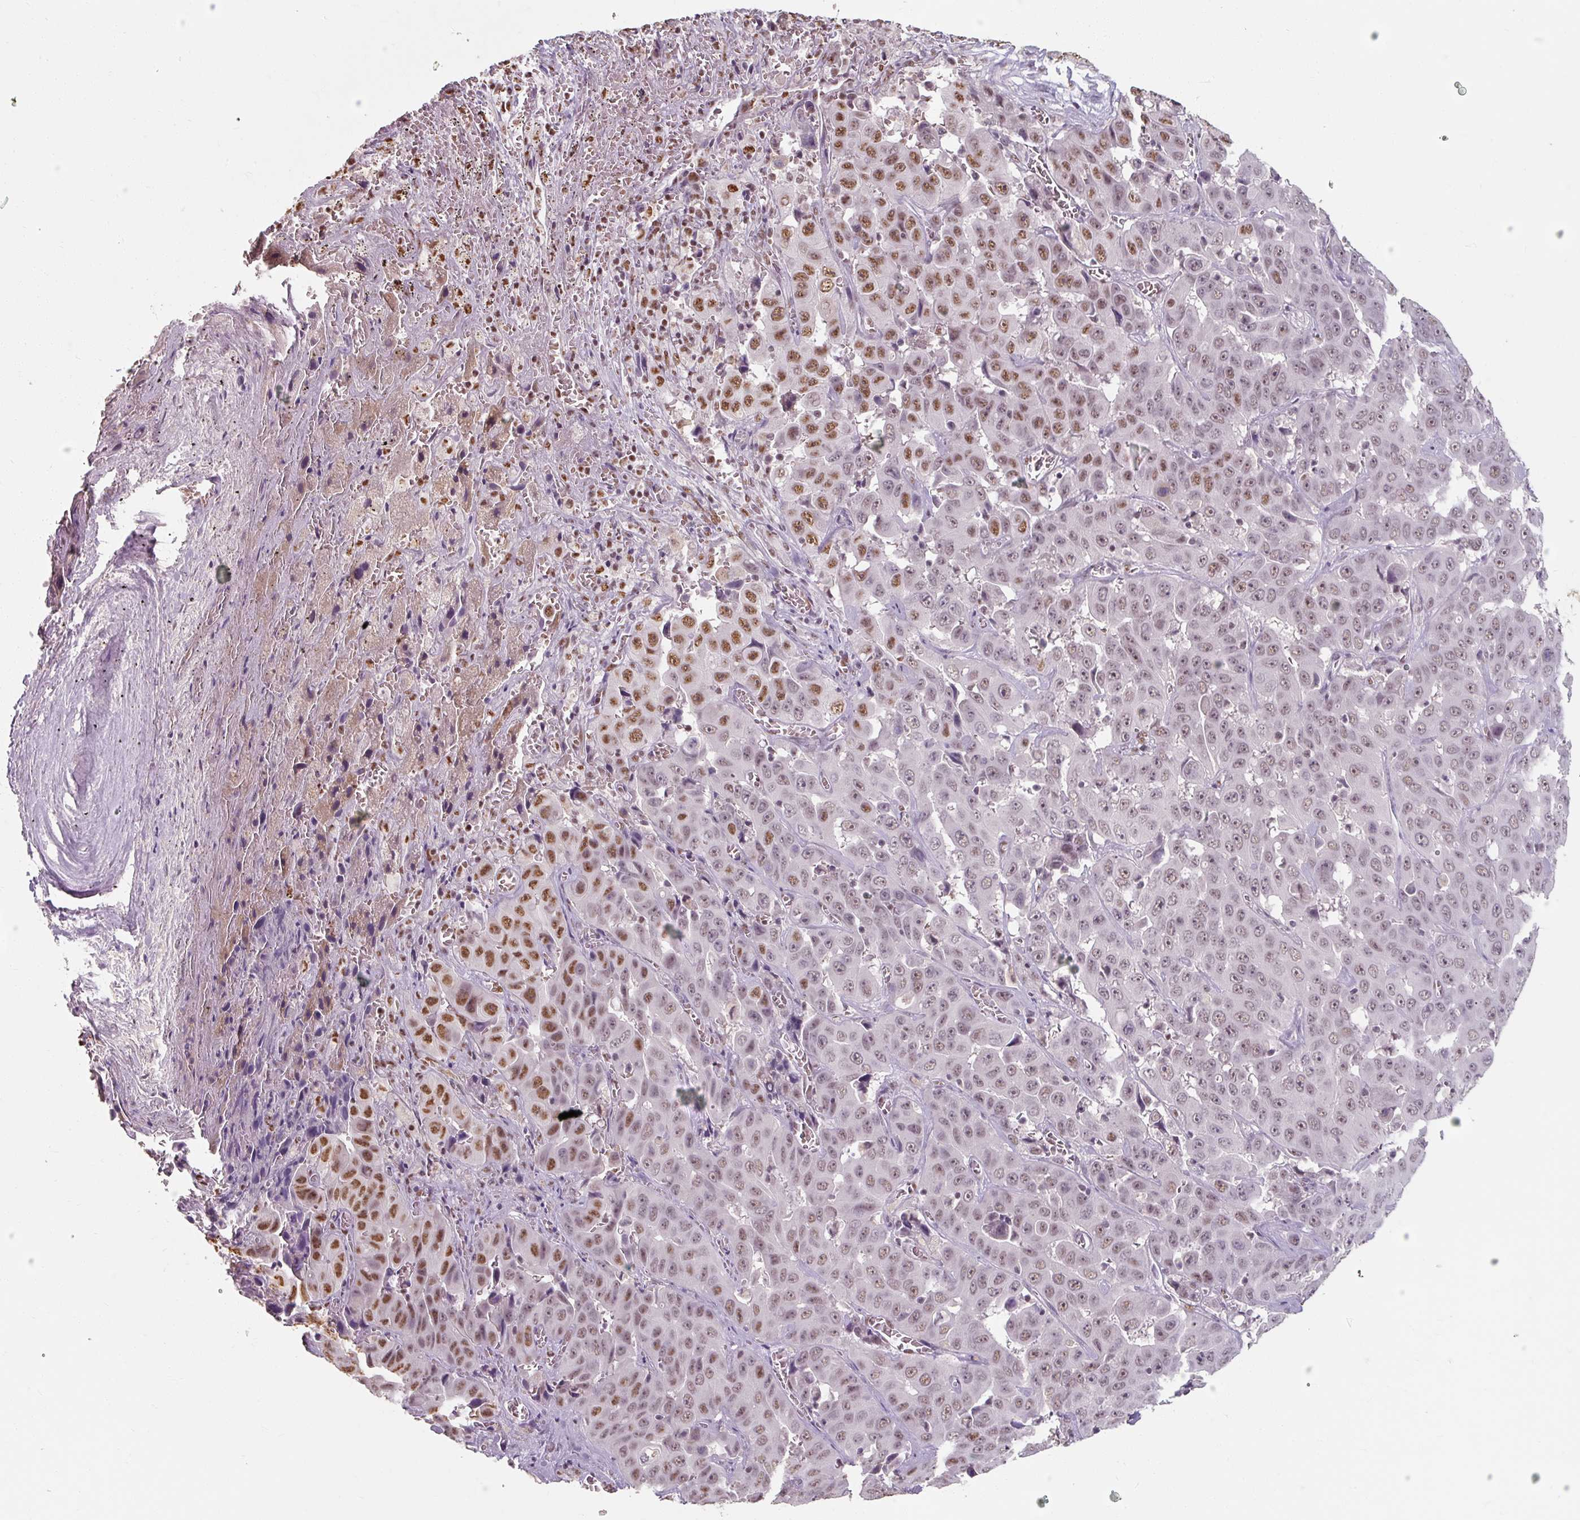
{"staining": {"intensity": "strong", "quantity": "25%-75%", "location": "nuclear"}, "tissue": "liver cancer", "cell_type": "Tumor cells", "image_type": "cancer", "snomed": [{"axis": "morphology", "description": "Cholangiocarcinoma"}, {"axis": "topography", "description": "Liver"}], "caption": "Liver cancer (cholangiocarcinoma) tissue displays strong nuclear expression in approximately 25%-75% of tumor cells, visualized by immunohistochemistry.", "gene": "ZFTRAF1", "patient": {"sex": "female", "age": 52}}